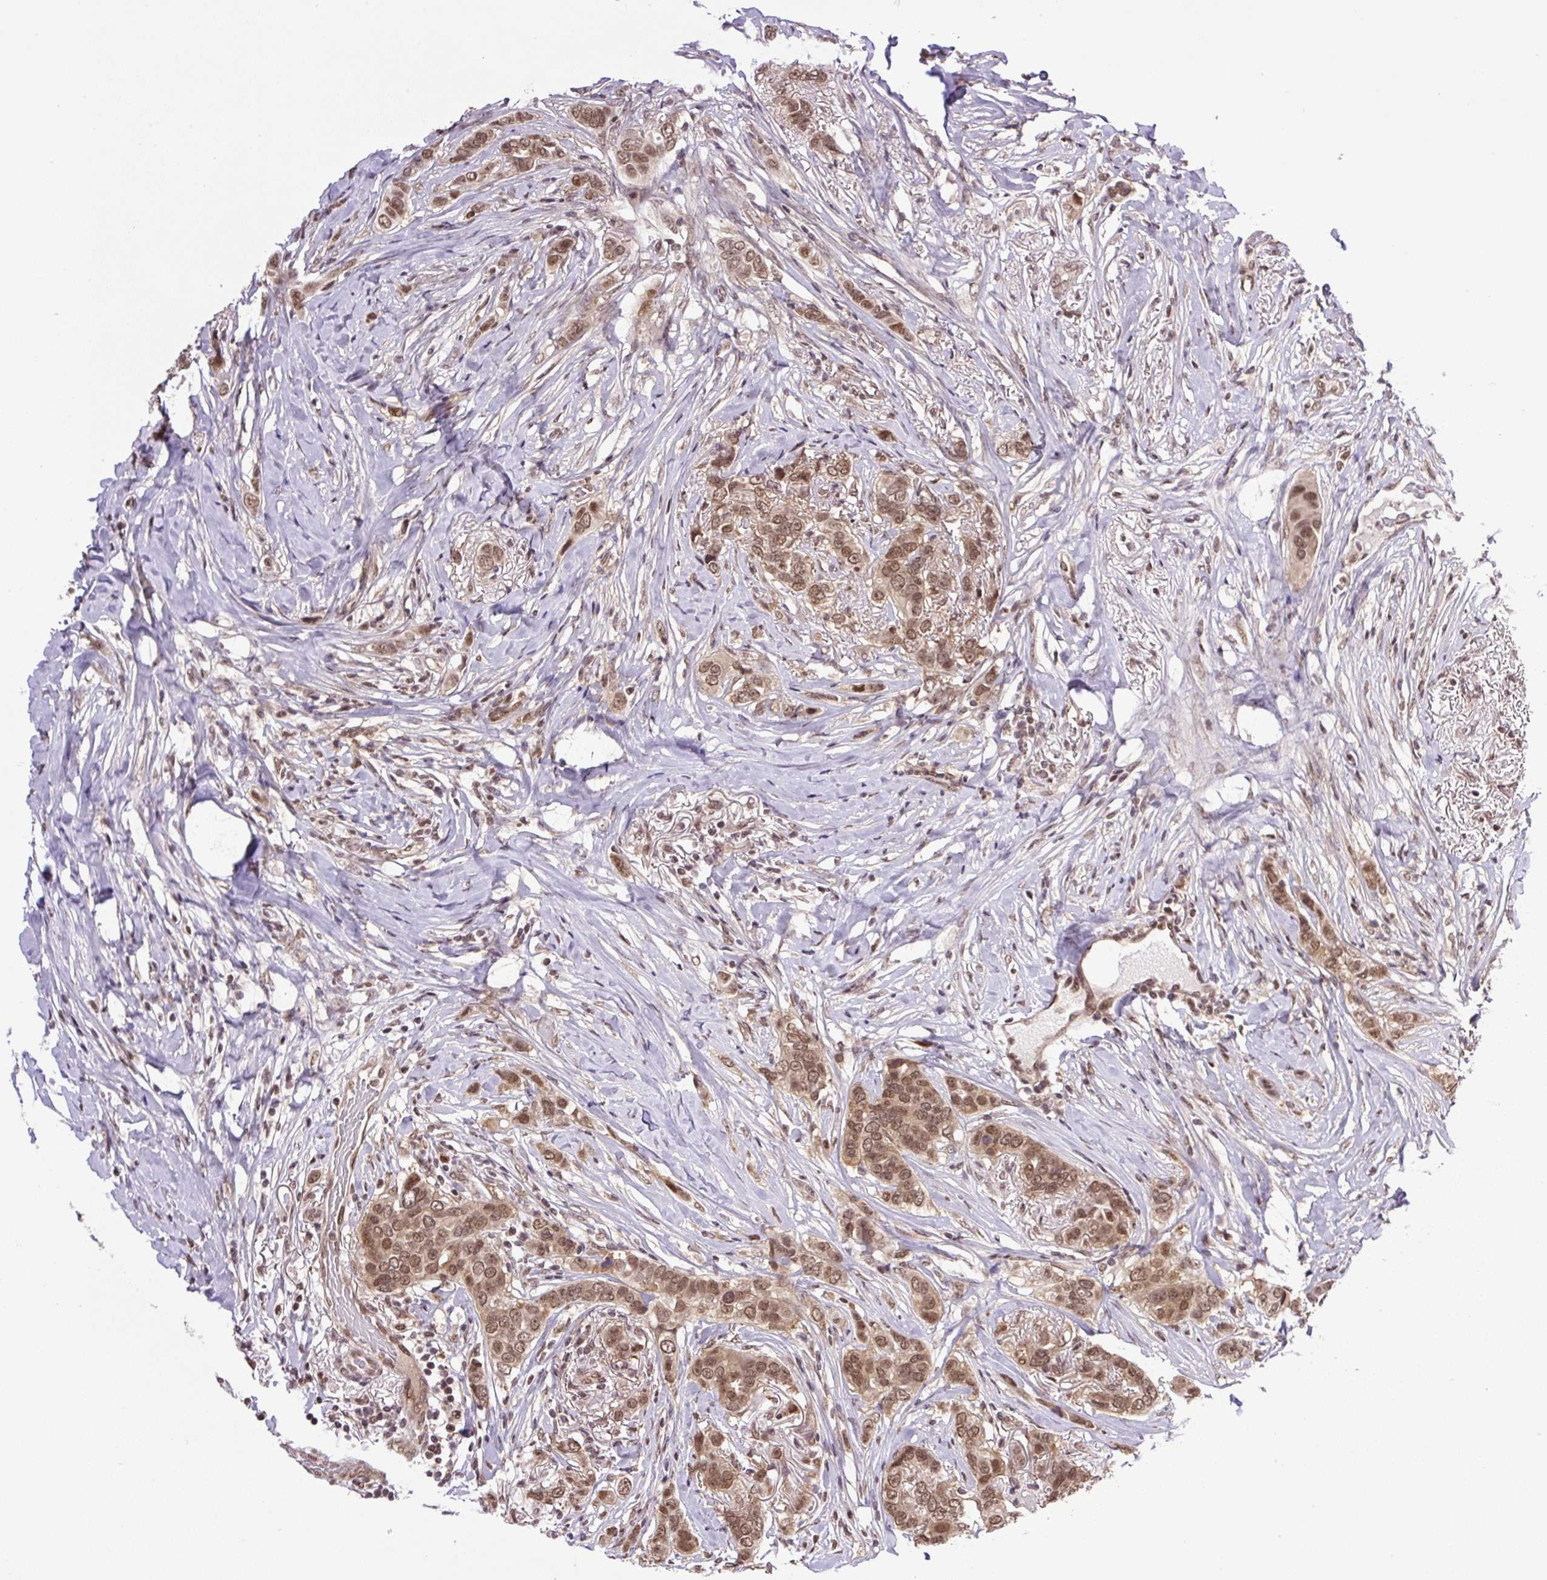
{"staining": {"intensity": "moderate", "quantity": ">75%", "location": "nuclear"}, "tissue": "breast cancer", "cell_type": "Tumor cells", "image_type": "cancer", "snomed": [{"axis": "morphology", "description": "Lobular carcinoma"}, {"axis": "topography", "description": "Breast"}], "caption": "Tumor cells demonstrate moderate nuclear positivity in approximately >75% of cells in breast cancer (lobular carcinoma). The staining was performed using DAB (3,3'-diaminobenzidine), with brown indicating positive protein expression. Nuclei are stained blue with hematoxylin.", "gene": "SGTA", "patient": {"sex": "female", "age": 51}}